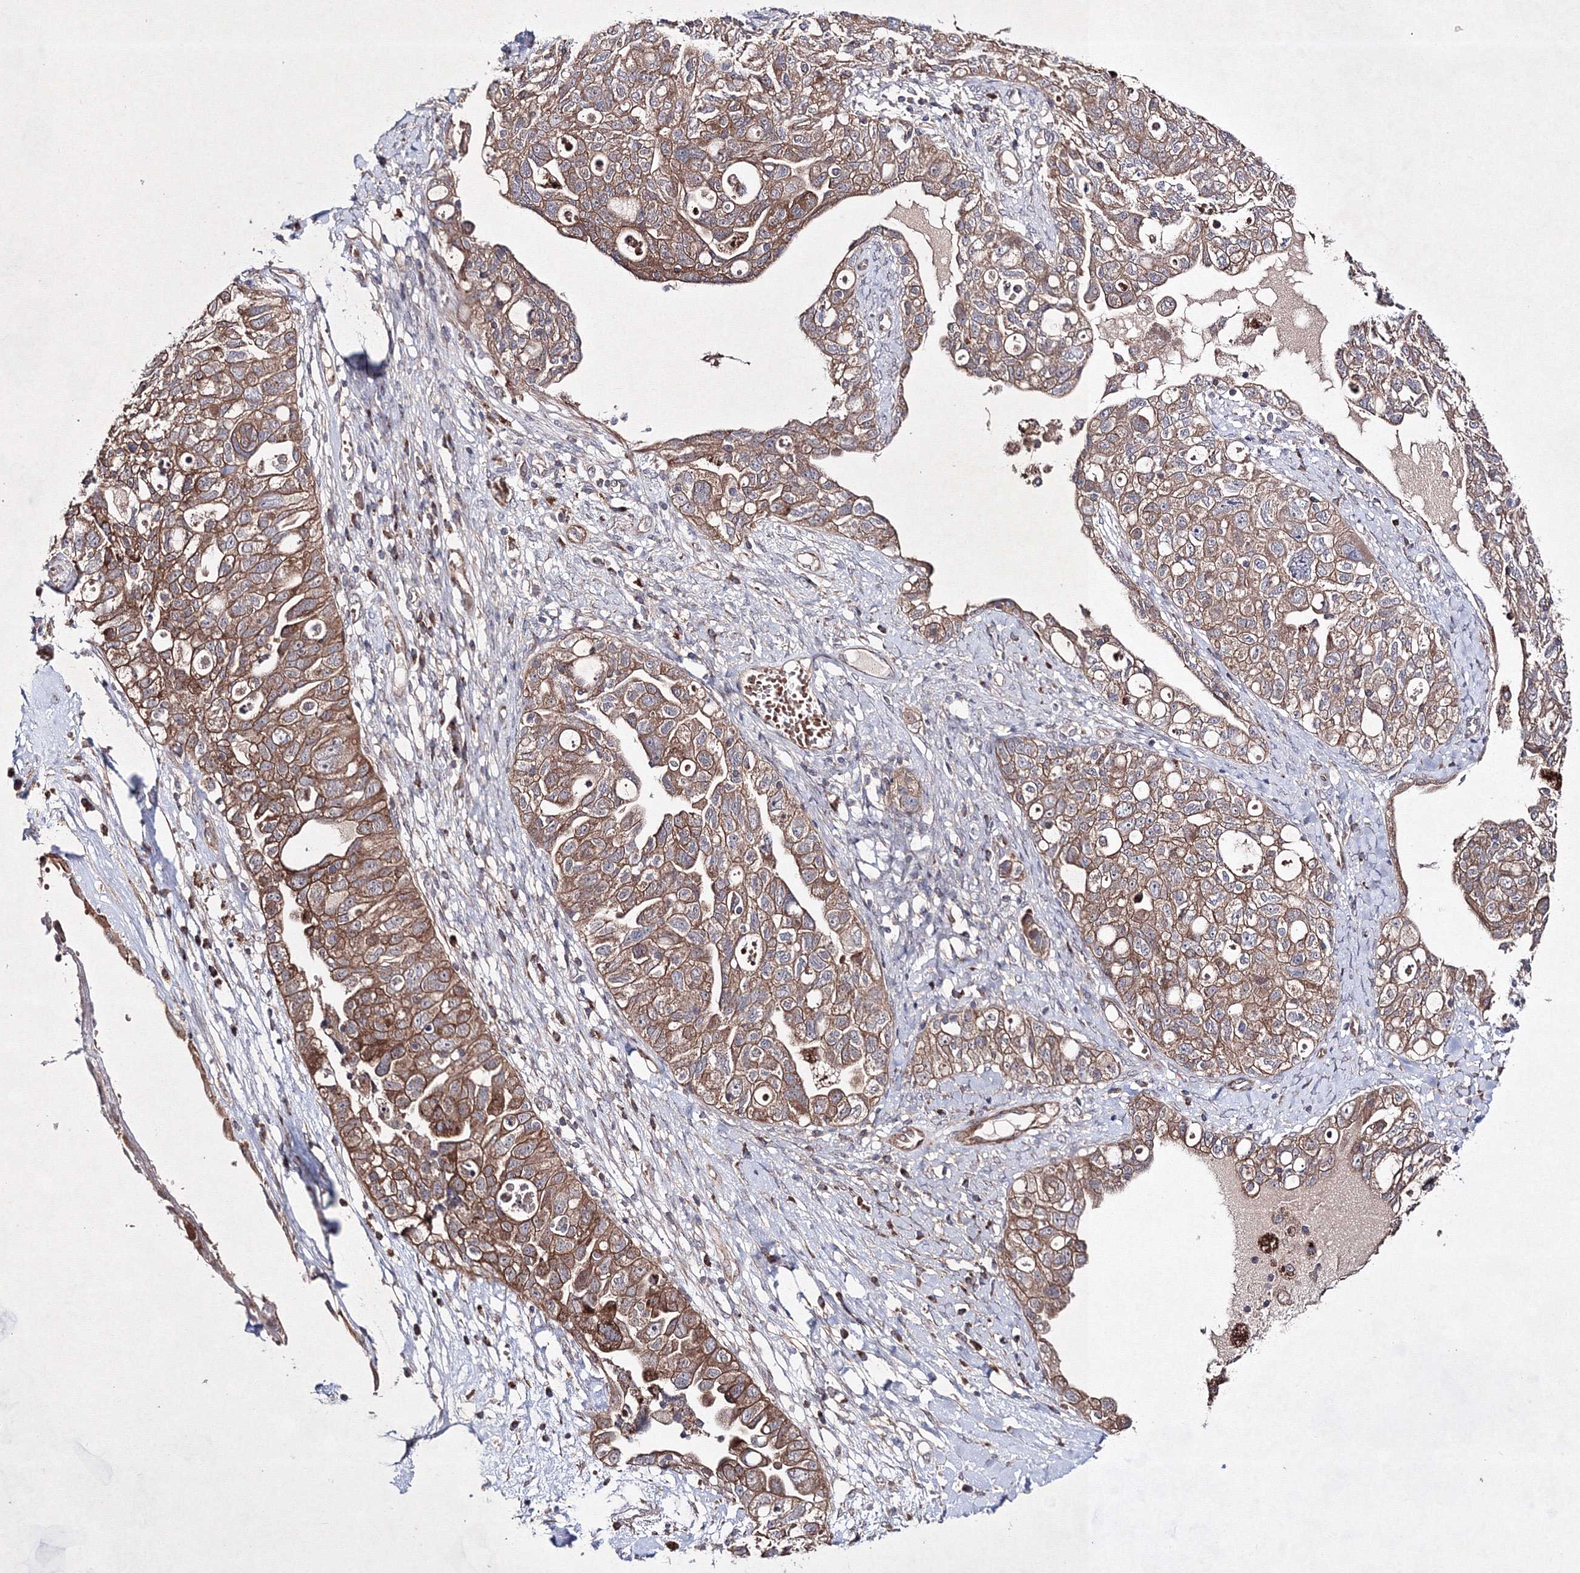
{"staining": {"intensity": "moderate", "quantity": ">75%", "location": "cytoplasmic/membranous"}, "tissue": "ovarian cancer", "cell_type": "Tumor cells", "image_type": "cancer", "snomed": [{"axis": "morphology", "description": "Carcinoma, NOS"}, {"axis": "morphology", "description": "Cystadenocarcinoma, serous, NOS"}, {"axis": "topography", "description": "Ovary"}], "caption": "Immunohistochemical staining of ovarian serous cystadenocarcinoma reveals medium levels of moderate cytoplasmic/membranous protein positivity in approximately >75% of tumor cells. The staining was performed using DAB, with brown indicating positive protein expression. Nuclei are stained blue with hematoxylin.", "gene": "GFM1", "patient": {"sex": "female", "age": 69}}